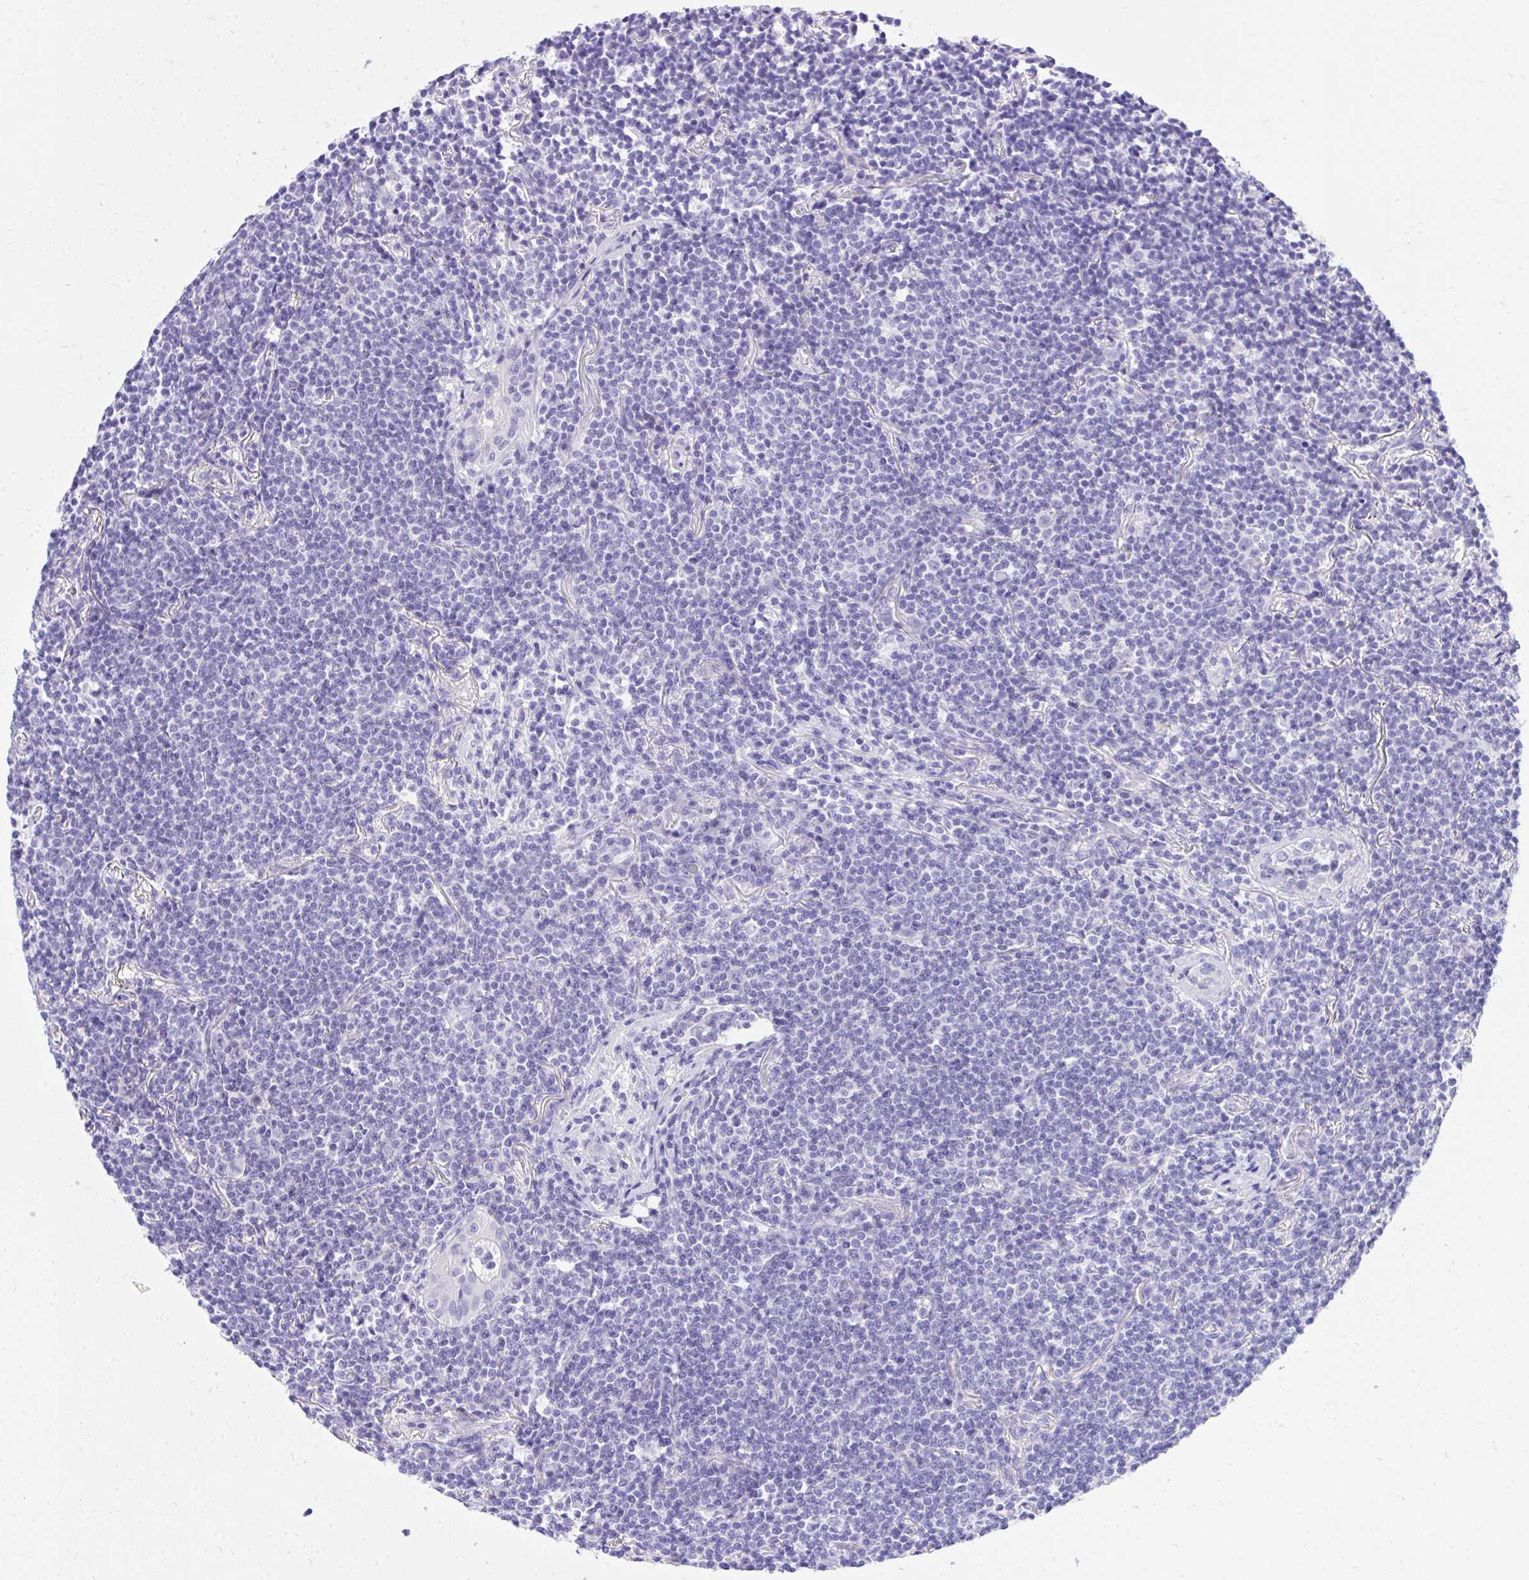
{"staining": {"intensity": "negative", "quantity": "none", "location": "none"}, "tissue": "lymphoma", "cell_type": "Tumor cells", "image_type": "cancer", "snomed": [{"axis": "morphology", "description": "Malignant lymphoma, non-Hodgkin's type, Low grade"}, {"axis": "topography", "description": "Lung"}], "caption": "IHC histopathology image of human low-grade malignant lymphoma, non-Hodgkin's type stained for a protein (brown), which demonstrates no positivity in tumor cells. (DAB IHC visualized using brightfield microscopy, high magnification).", "gene": "KCNN4", "patient": {"sex": "female", "age": 71}}